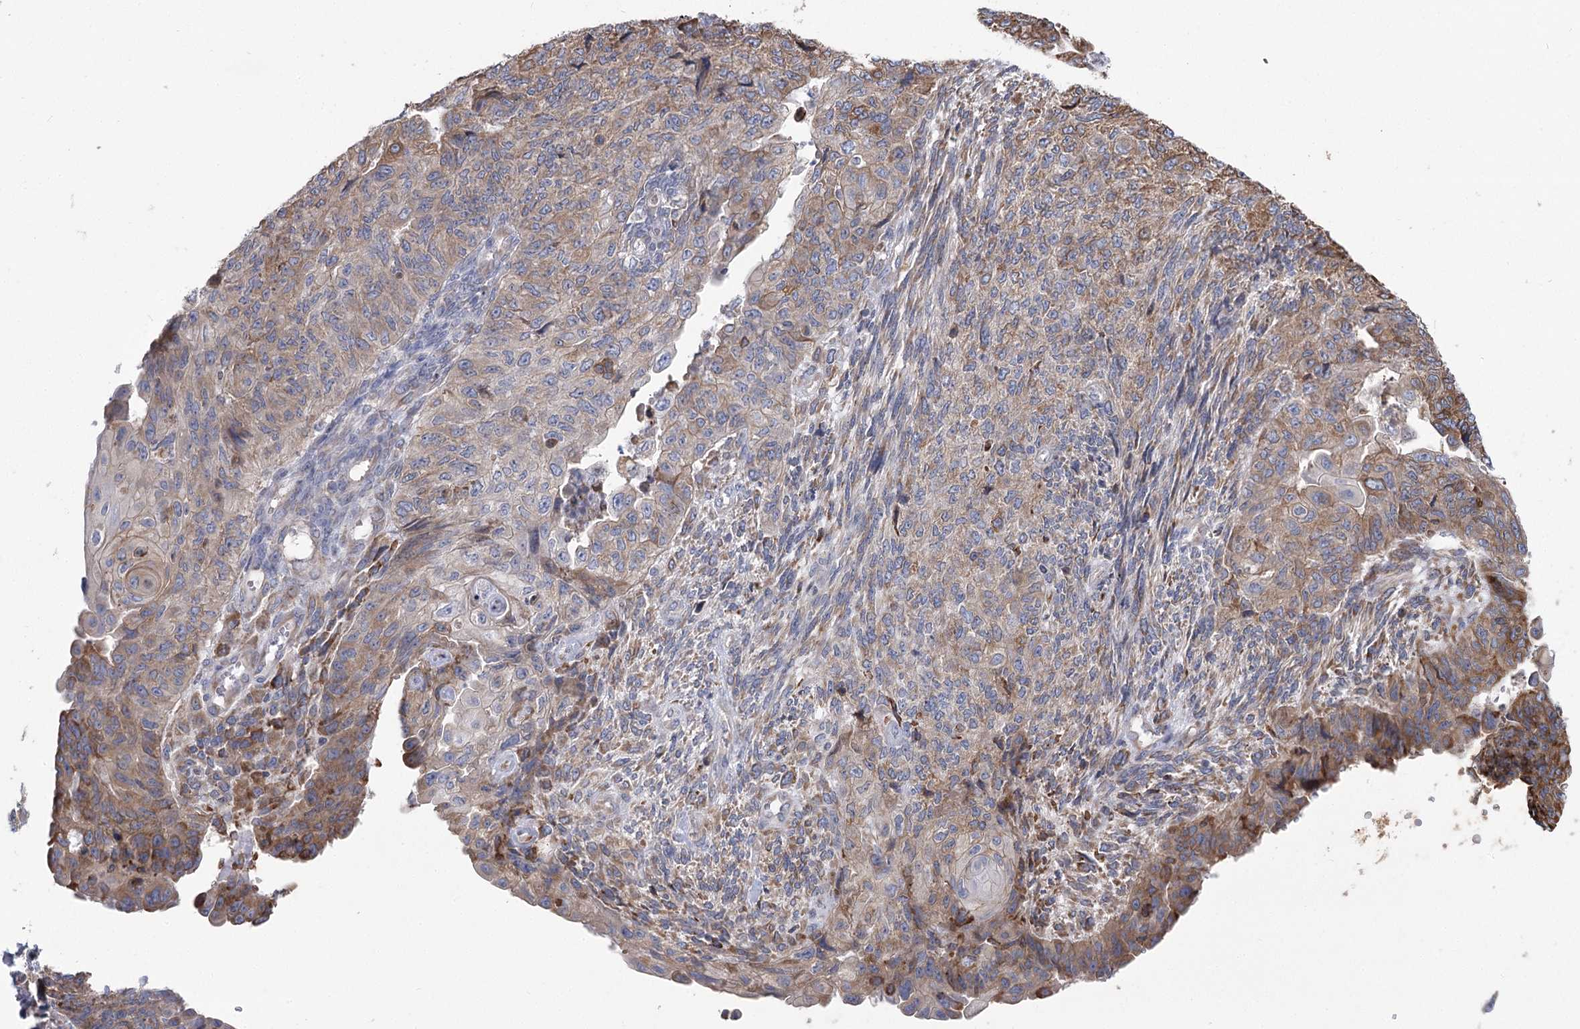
{"staining": {"intensity": "moderate", "quantity": "25%-75%", "location": "cytoplasmic/membranous"}, "tissue": "endometrial cancer", "cell_type": "Tumor cells", "image_type": "cancer", "snomed": [{"axis": "morphology", "description": "Adenocarcinoma, NOS"}, {"axis": "topography", "description": "Endometrium"}], "caption": "IHC micrograph of neoplastic tissue: human endometrial adenocarcinoma stained using immunohistochemistry (IHC) shows medium levels of moderate protein expression localized specifically in the cytoplasmic/membranous of tumor cells, appearing as a cytoplasmic/membranous brown color.", "gene": "METTL24", "patient": {"sex": "female", "age": 32}}